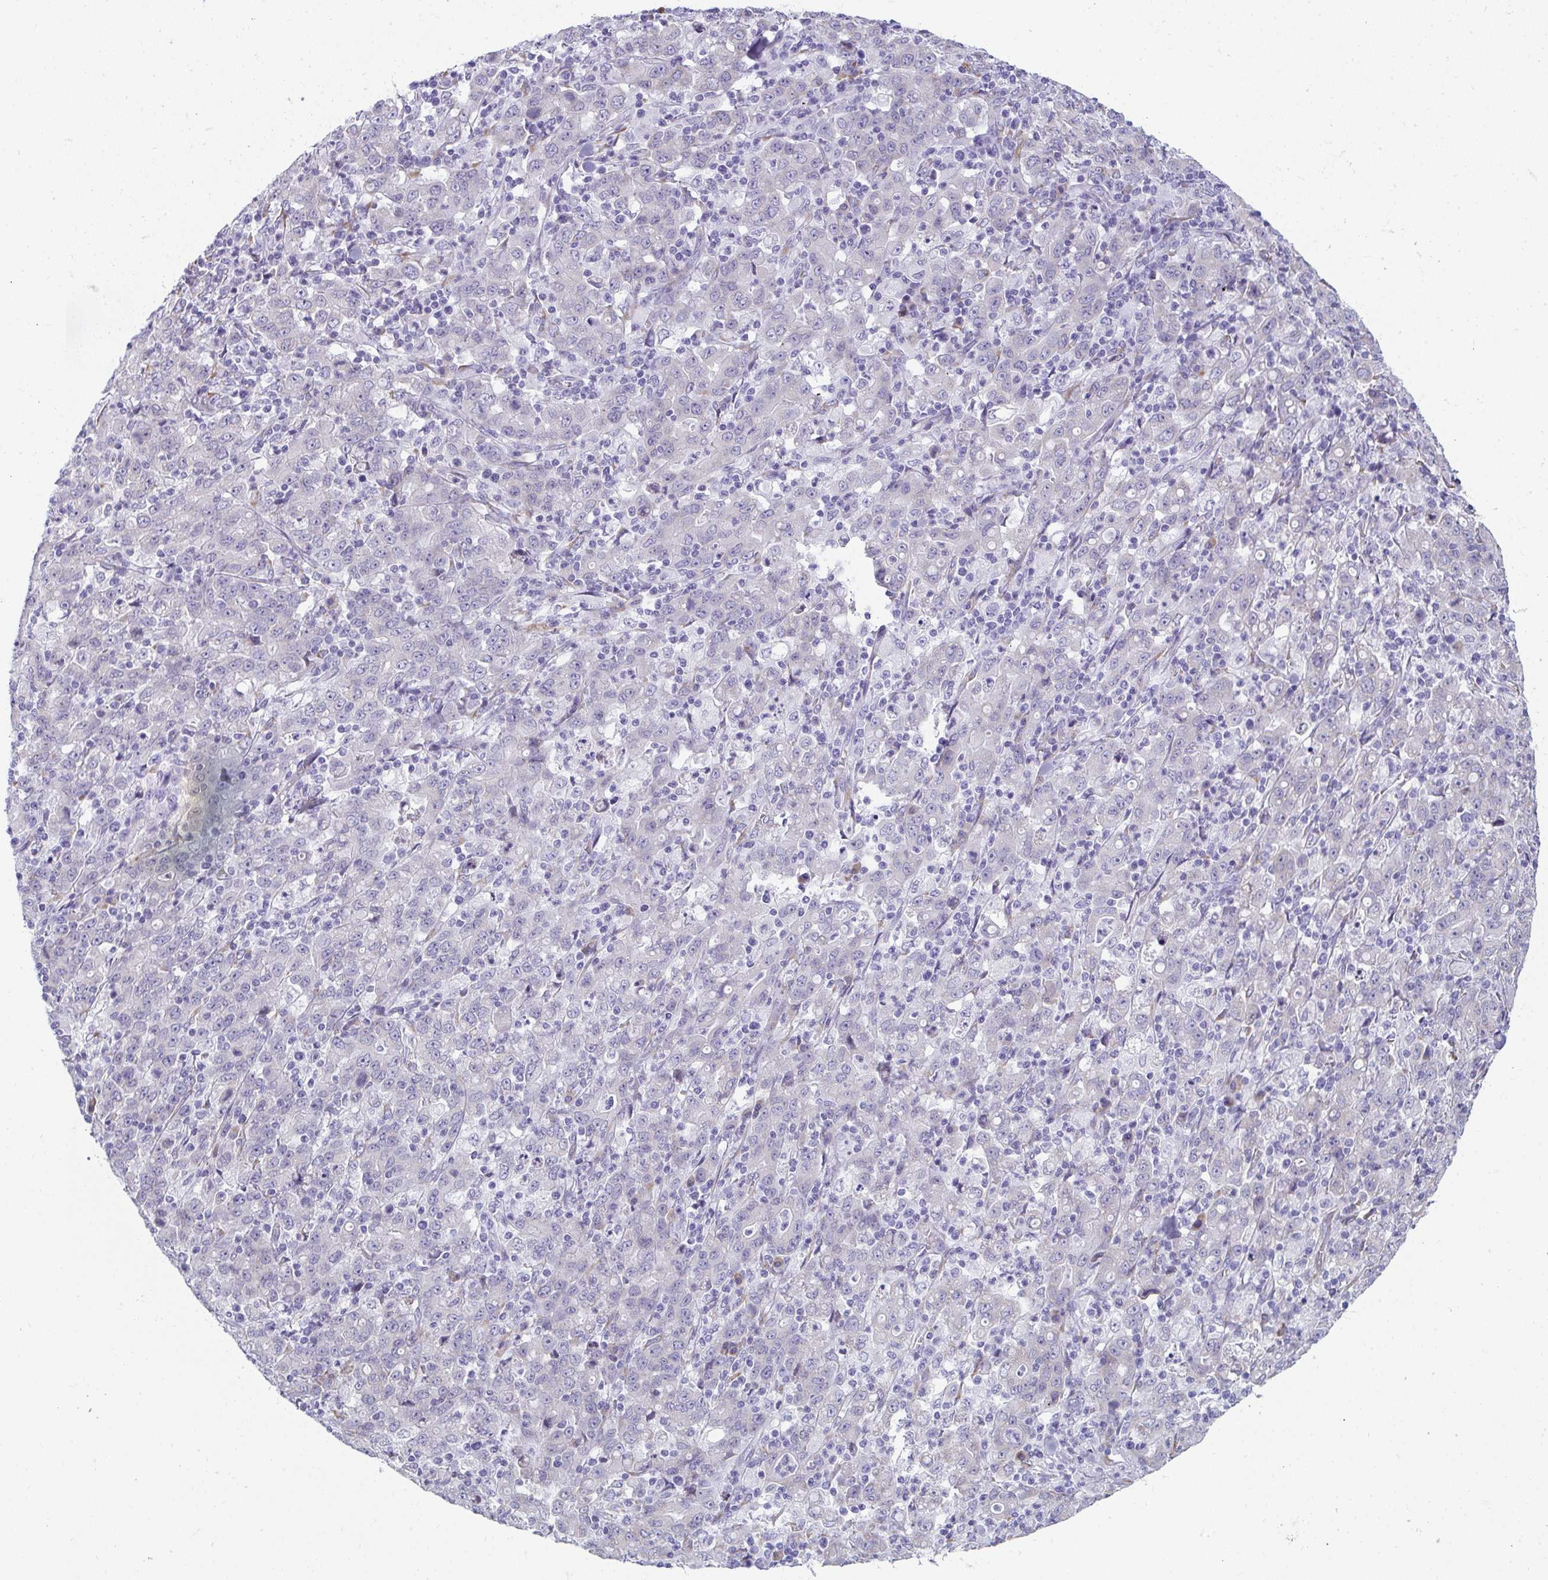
{"staining": {"intensity": "negative", "quantity": "none", "location": "none"}, "tissue": "stomach cancer", "cell_type": "Tumor cells", "image_type": "cancer", "snomed": [{"axis": "morphology", "description": "Adenocarcinoma, NOS"}, {"axis": "topography", "description": "Stomach, upper"}], "caption": "Image shows no protein expression in tumor cells of stomach cancer (adenocarcinoma) tissue. (DAB immunohistochemistry (IHC) with hematoxylin counter stain).", "gene": "SHROOM1", "patient": {"sex": "male", "age": 69}}